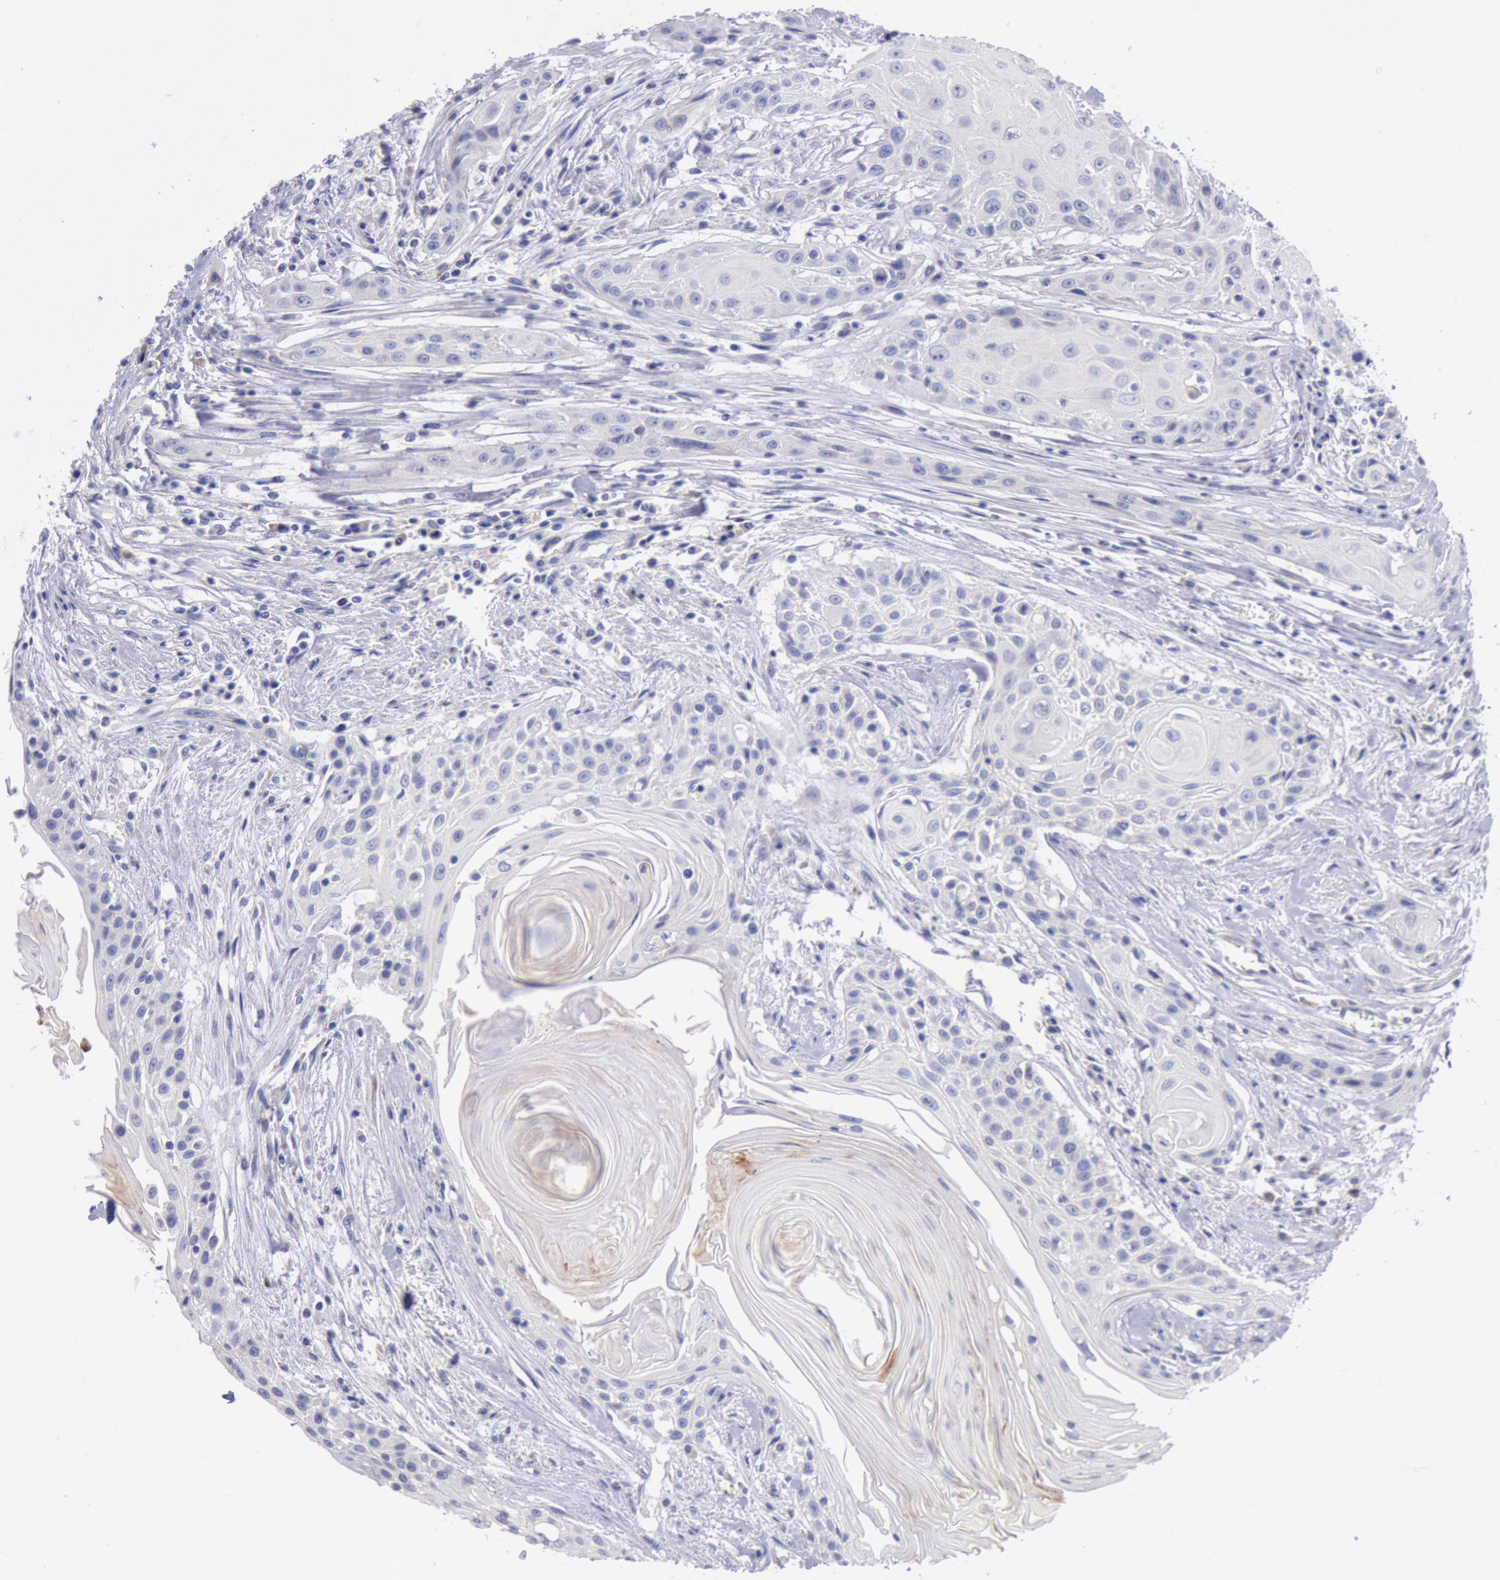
{"staining": {"intensity": "negative", "quantity": "none", "location": "none"}, "tissue": "head and neck cancer", "cell_type": "Tumor cells", "image_type": "cancer", "snomed": [{"axis": "morphology", "description": "Squamous cell carcinoma, NOS"}, {"axis": "morphology", "description": "Squamous cell carcinoma, metastatic, NOS"}, {"axis": "topography", "description": "Lymph node"}, {"axis": "topography", "description": "Salivary gland"}, {"axis": "topography", "description": "Head-Neck"}], "caption": "Tumor cells are negative for protein expression in human head and neck cancer (squamous cell carcinoma). (DAB immunohistochemistry with hematoxylin counter stain).", "gene": "GAL3ST1", "patient": {"sex": "female", "age": 74}}